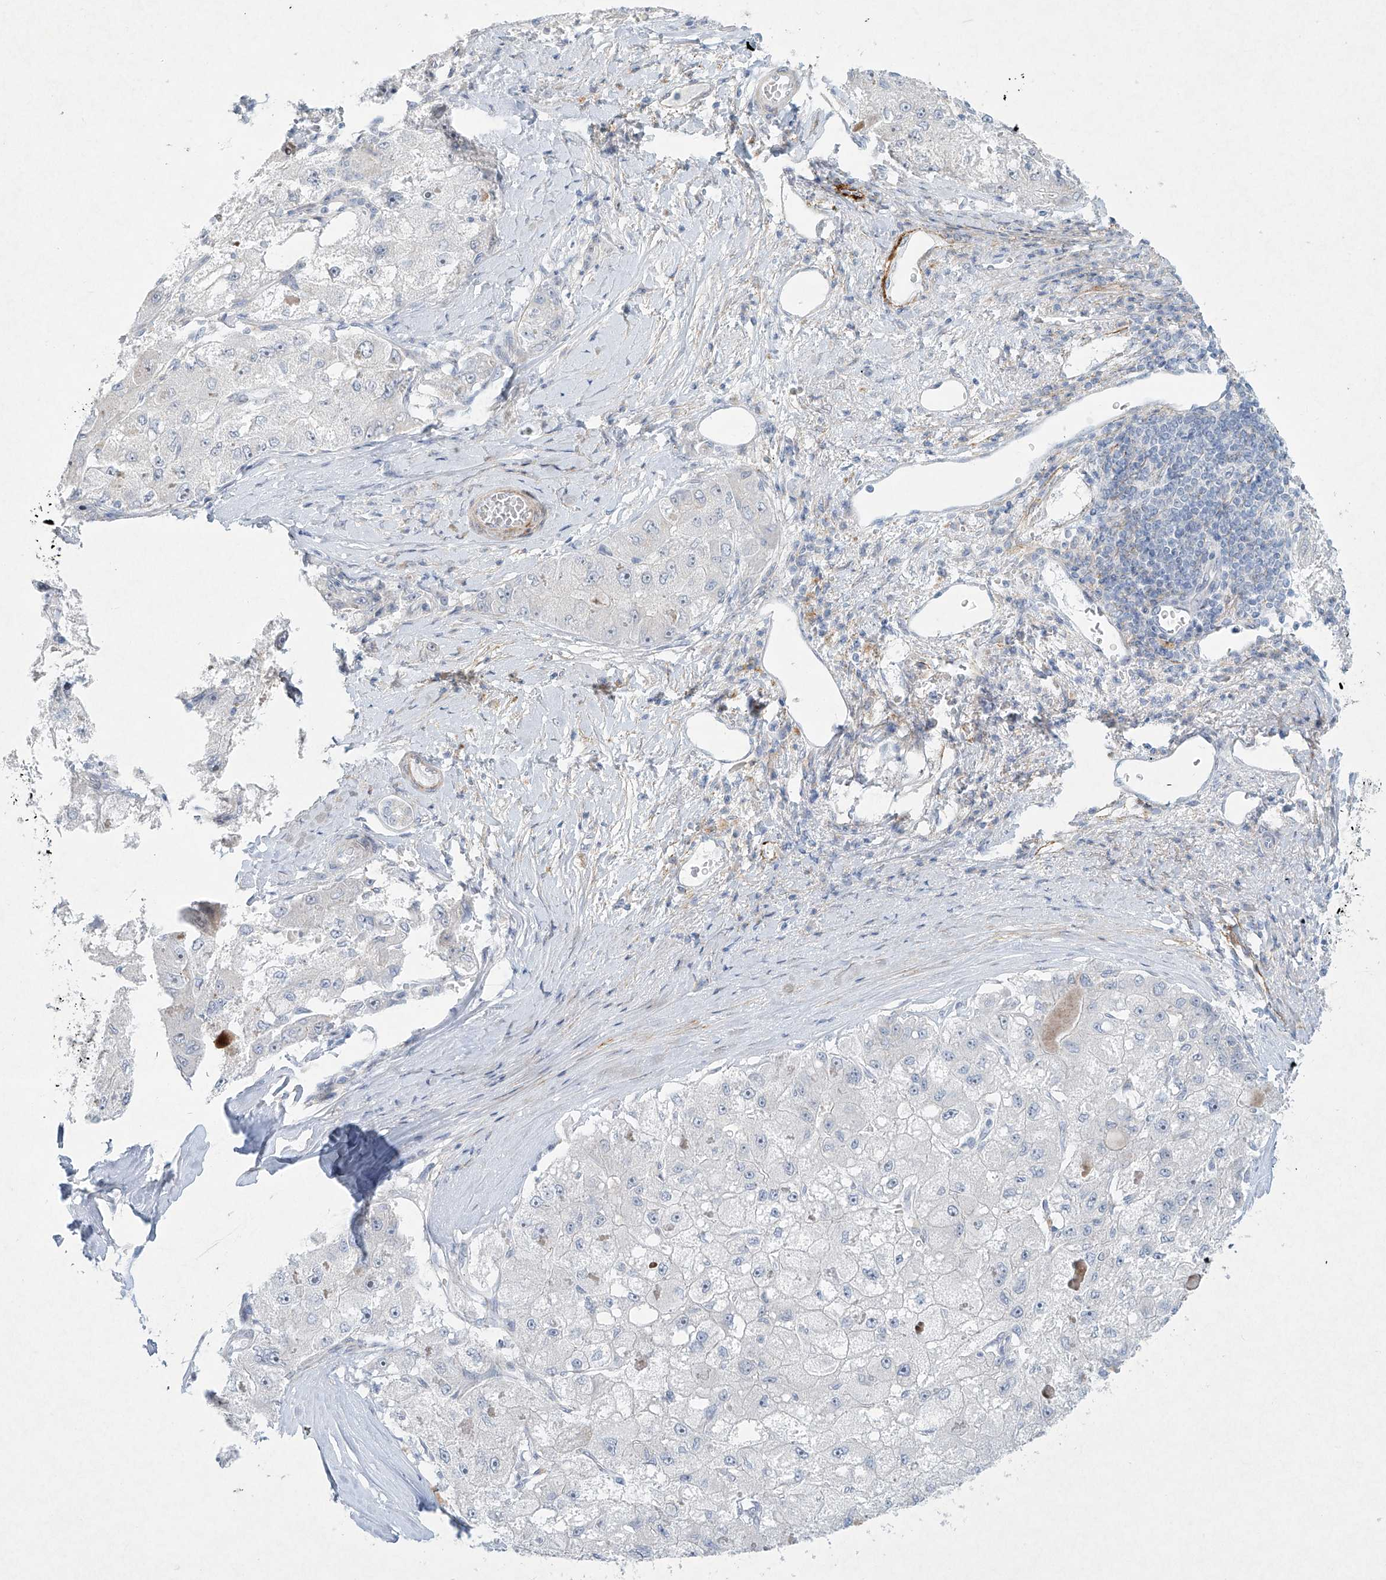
{"staining": {"intensity": "negative", "quantity": "none", "location": "none"}, "tissue": "liver cancer", "cell_type": "Tumor cells", "image_type": "cancer", "snomed": [{"axis": "morphology", "description": "Carcinoma, Hepatocellular, NOS"}, {"axis": "topography", "description": "Liver"}], "caption": "Photomicrograph shows no significant protein expression in tumor cells of liver hepatocellular carcinoma.", "gene": "PAX6", "patient": {"sex": "male", "age": 80}}